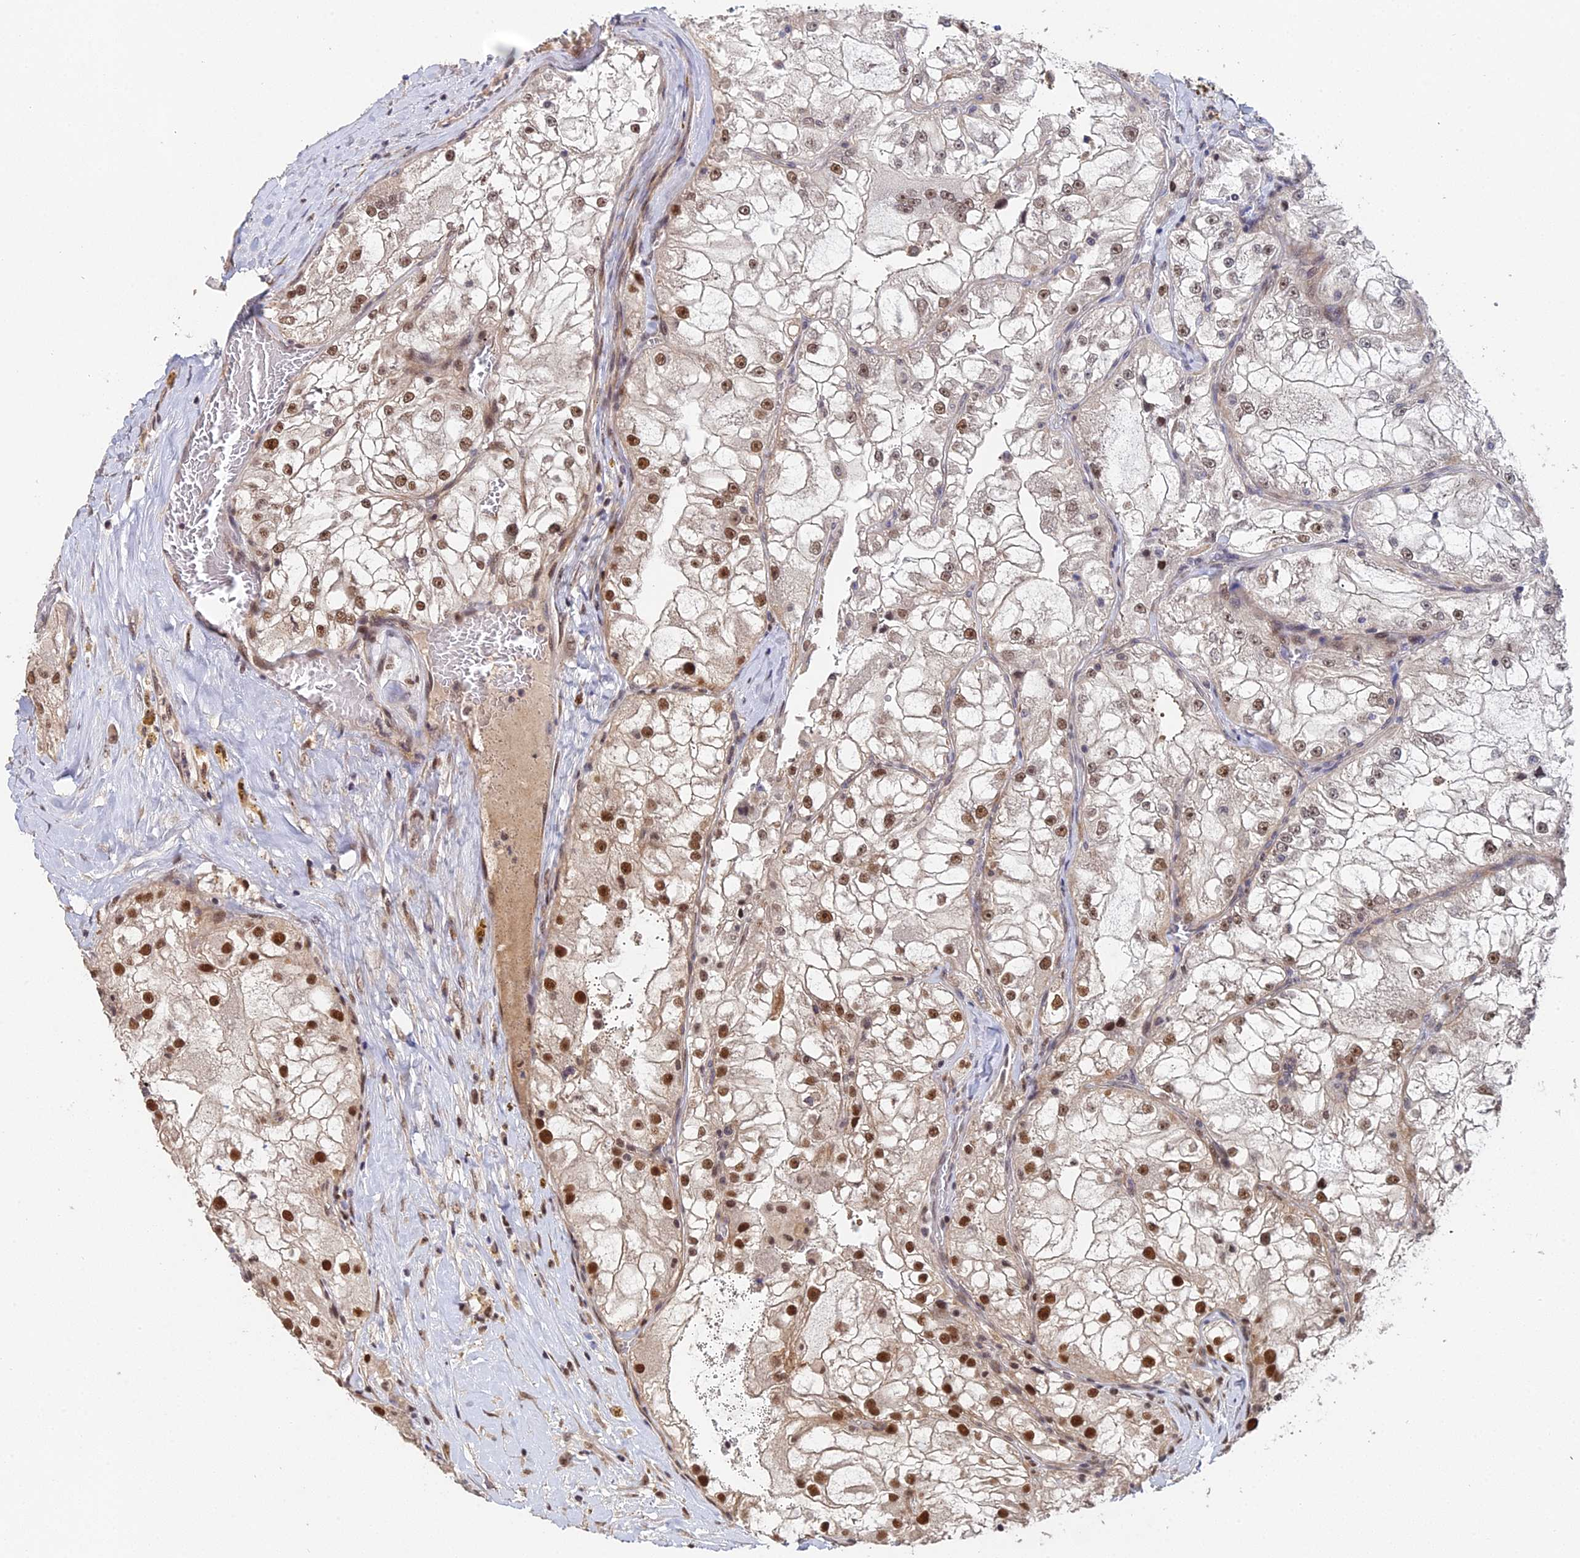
{"staining": {"intensity": "moderate", "quantity": "25%-75%", "location": "nuclear"}, "tissue": "renal cancer", "cell_type": "Tumor cells", "image_type": "cancer", "snomed": [{"axis": "morphology", "description": "Adenocarcinoma, NOS"}, {"axis": "topography", "description": "Kidney"}], "caption": "High-magnification brightfield microscopy of renal cancer (adenocarcinoma) stained with DAB (brown) and counterstained with hematoxylin (blue). tumor cells exhibit moderate nuclear positivity is appreciated in approximately25%-75% of cells.", "gene": "ERCC5", "patient": {"sex": "female", "age": 72}}